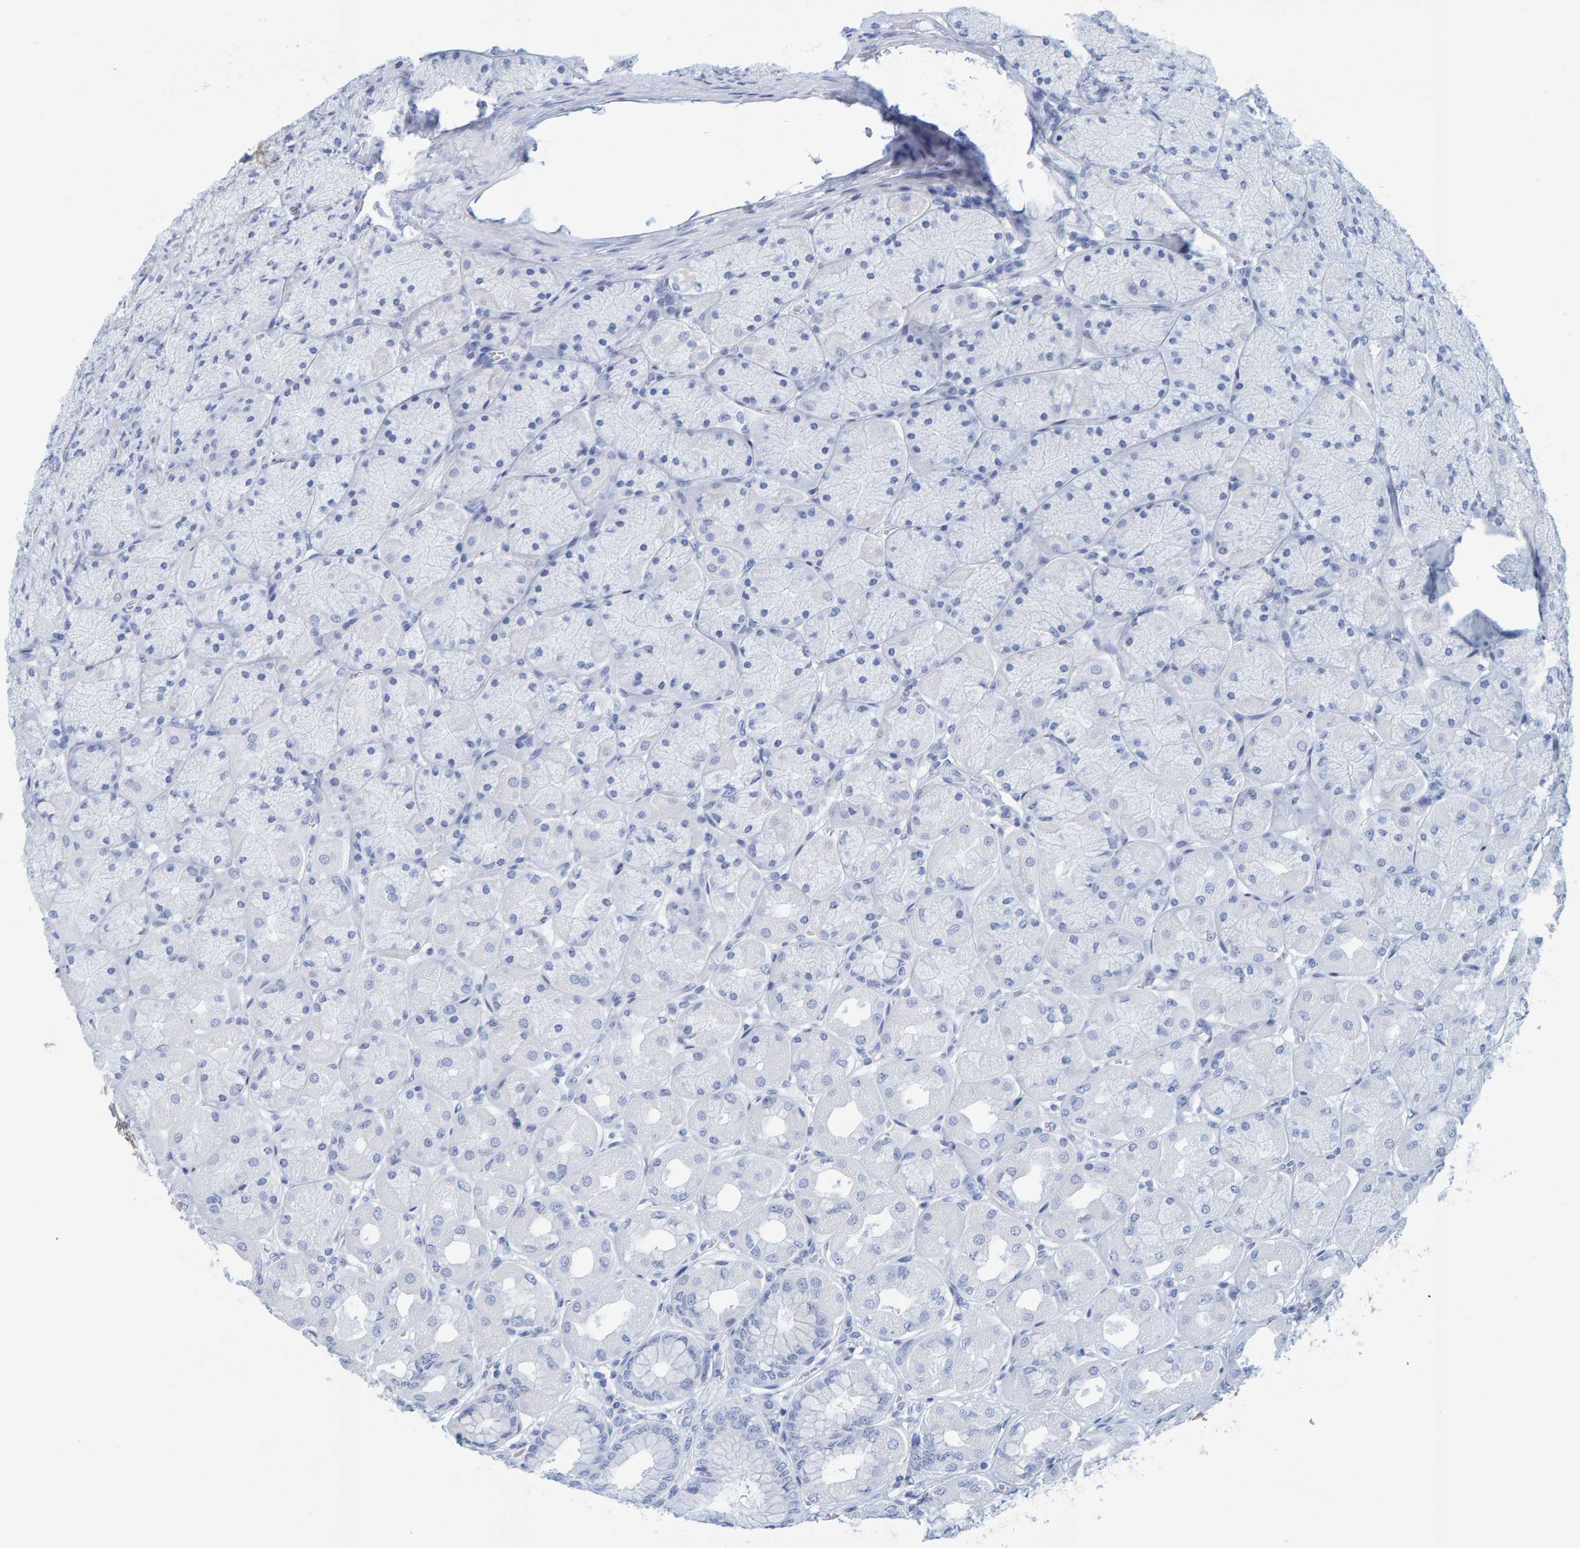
{"staining": {"intensity": "negative", "quantity": "none", "location": "none"}, "tissue": "stomach", "cell_type": "Glandular cells", "image_type": "normal", "snomed": [{"axis": "morphology", "description": "Normal tissue, NOS"}, {"axis": "topography", "description": "Stomach, upper"}], "caption": "DAB immunohistochemical staining of unremarkable human stomach shows no significant expression in glandular cells.", "gene": "SFTPC", "patient": {"sex": "female", "age": 56}}